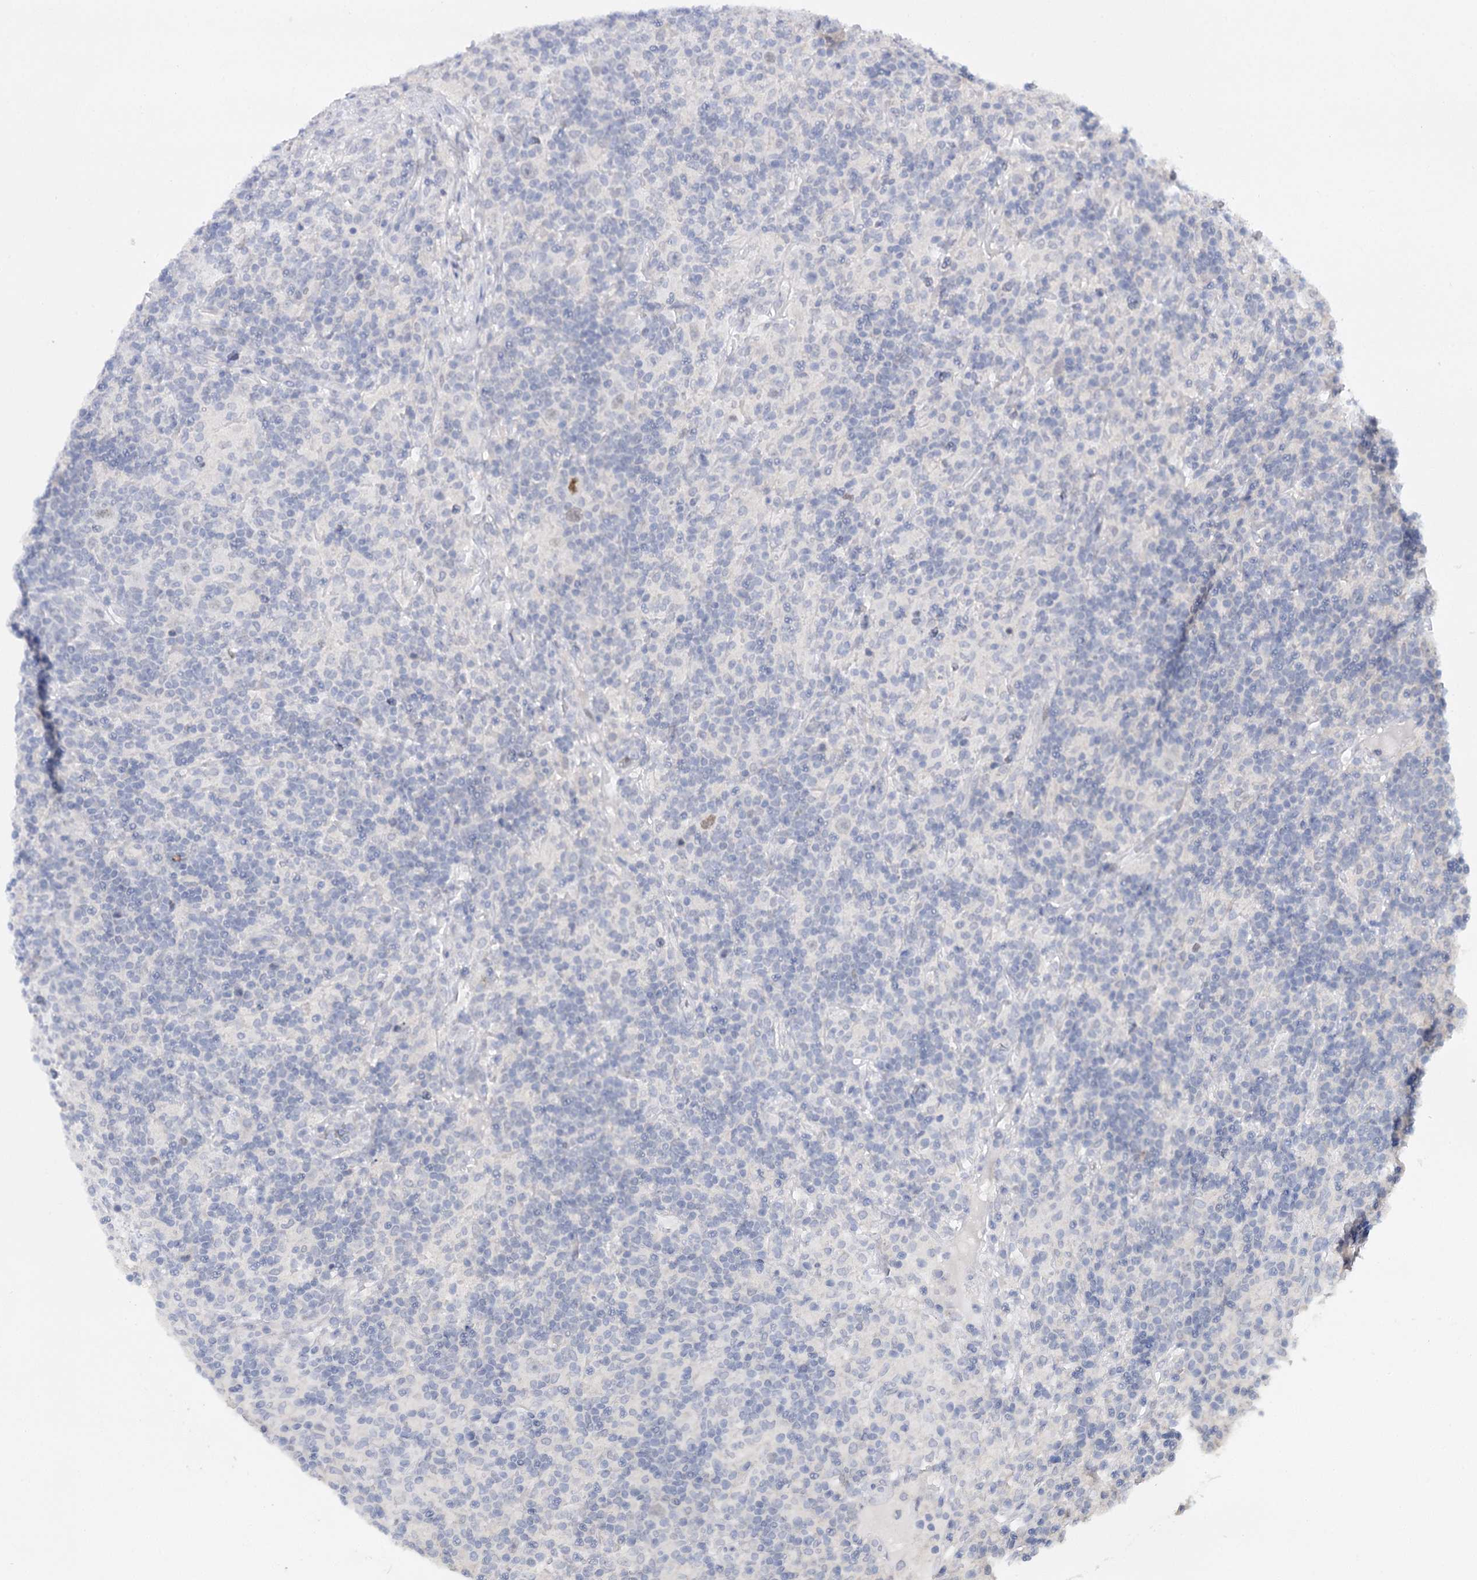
{"staining": {"intensity": "moderate", "quantity": "<25%", "location": "nuclear"}, "tissue": "lymphoma", "cell_type": "Tumor cells", "image_type": "cancer", "snomed": [{"axis": "morphology", "description": "Hodgkin's disease, NOS"}, {"axis": "topography", "description": "Lymph node"}], "caption": "Hodgkin's disease stained for a protein (brown) exhibits moderate nuclear positive staining in about <25% of tumor cells.", "gene": "TP53", "patient": {"sex": "male", "age": 70}}